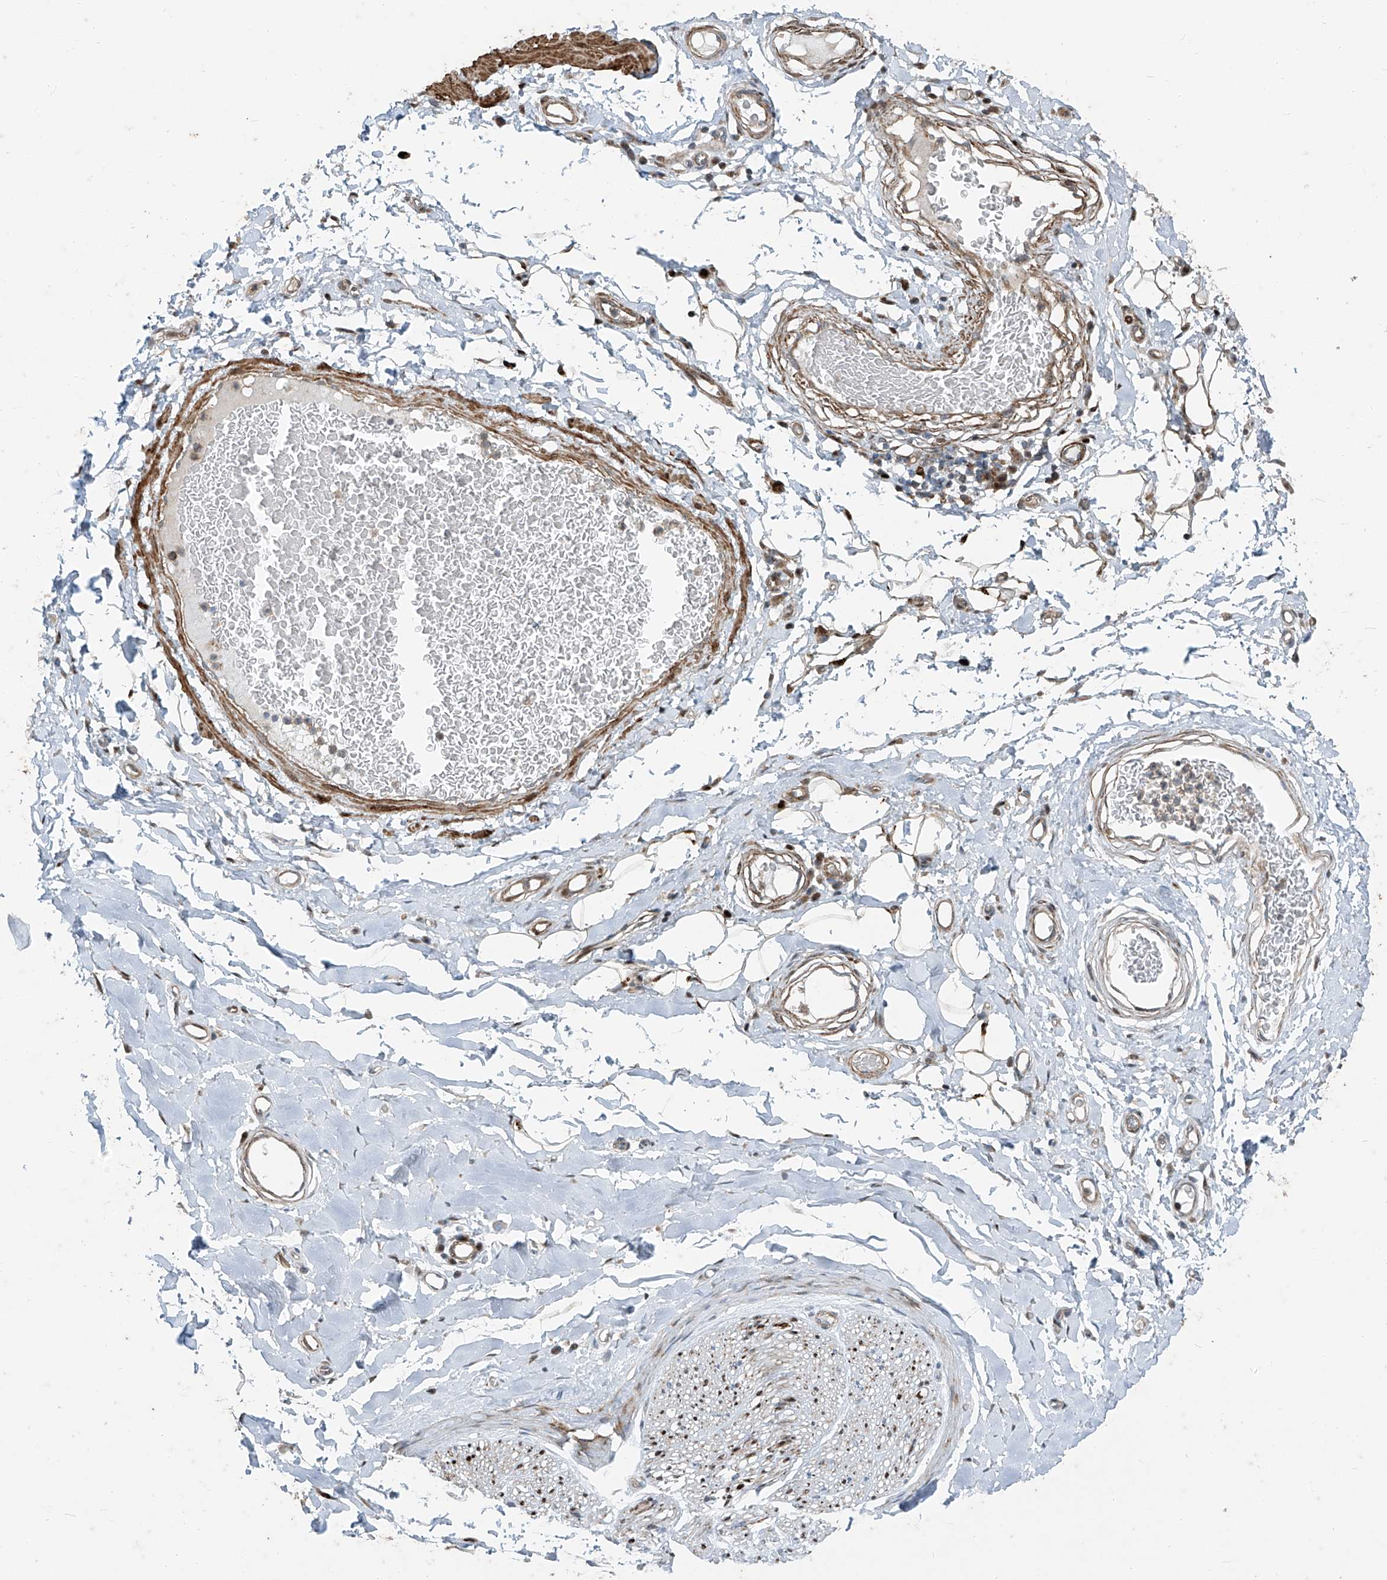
{"staining": {"intensity": "weak", "quantity": "25%-75%", "location": "cytoplasmic/membranous,nuclear"}, "tissue": "adipose tissue", "cell_type": "Adipocytes", "image_type": "normal", "snomed": [{"axis": "morphology", "description": "Normal tissue, NOS"}, {"axis": "morphology", "description": "Adenocarcinoma, NOS"}, {"axis": "topography", "description": "Stomach, upper"}, {"axis": "topography", "description": "Peripheral nerve tissue"}], "caption": "Adipocytes demonstrate weak cytoplasmic/membranous,nuclear positivity in about 25%-75% of cells in unremarkable adipose tissue. (IHC, brightfield microscopy, high magnification).", "gene": "PPCS", "patient": {"sex": "male", "age": 62}}